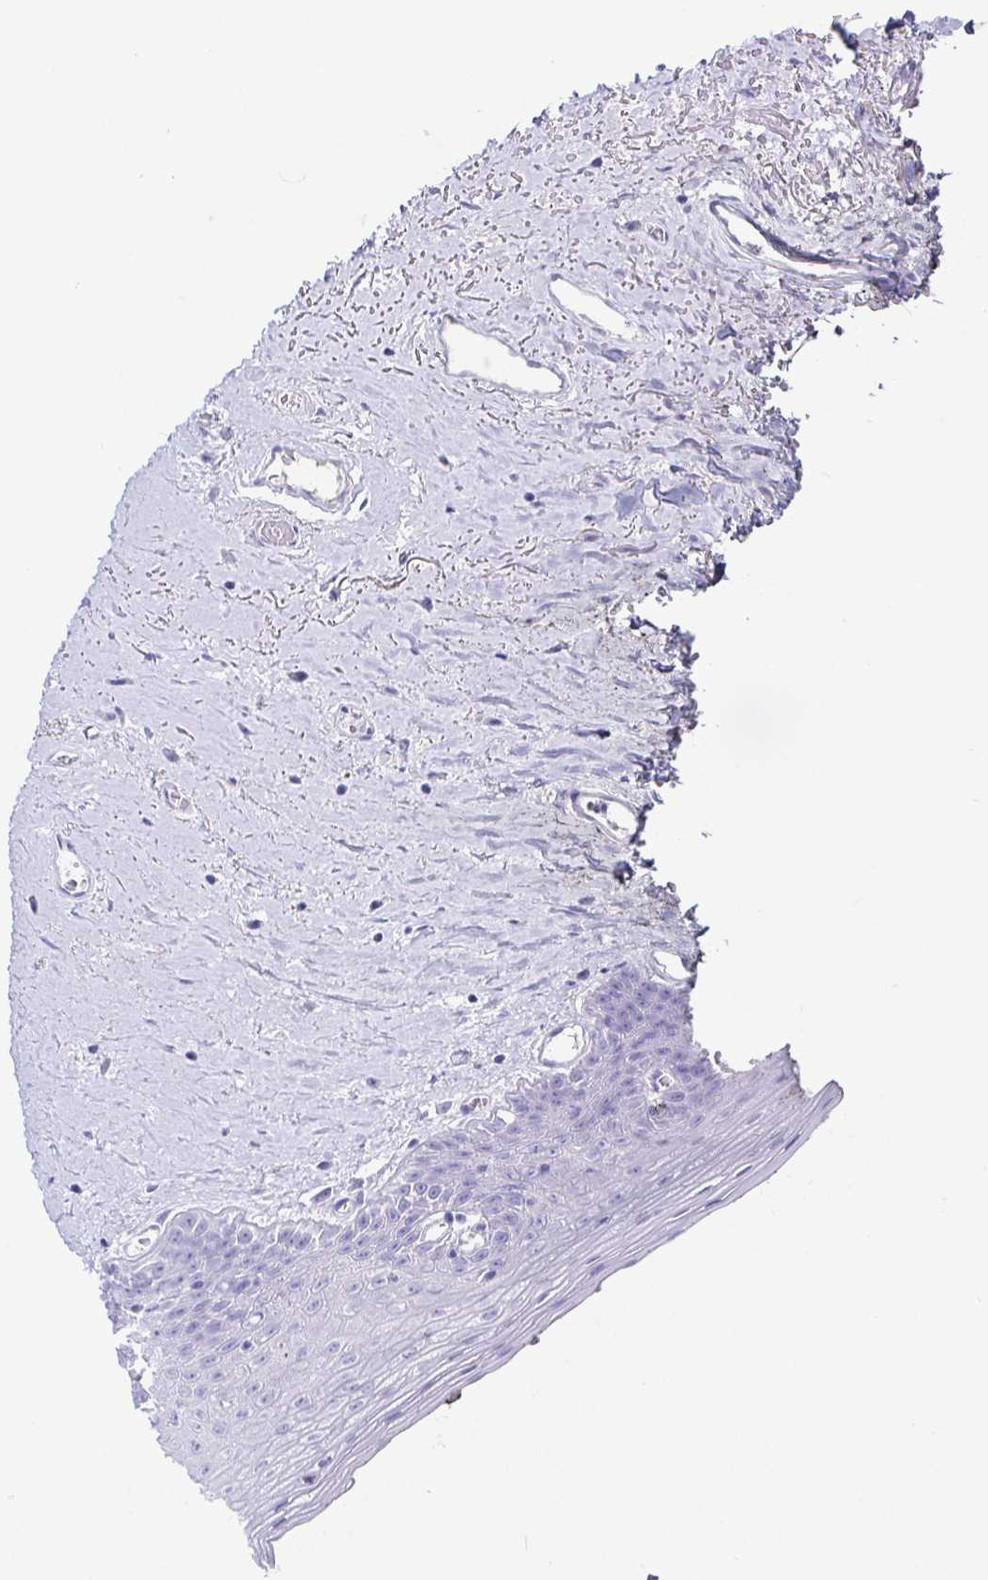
{"staining": {"intensity": "negative", "quantity": "none", "location": "none"}, "tissue": "oral mucosa", "cell_type": "Squamous epithelial cells", "image_type": "normal", "snomed": [{"axis": "morphology", "description": "Normal tissue, NOS"}, {"axis": "morphology", "description": "Squamous cell carcinoma, NOS"}, {"axis": "topography", "description": "Oral tissue"}, {"axis": "topography", "description": "Peripheral nerve tissue"}, {"axis": "topography", "description": "Head-Neck"}], "caption": "IHC image of normal human oral mucosa stained for a protein (brown), which displays no positivity in squamous epithelial cells.", "gene": "CD164L2", "patient": {"sex": "female", "age": 59}}